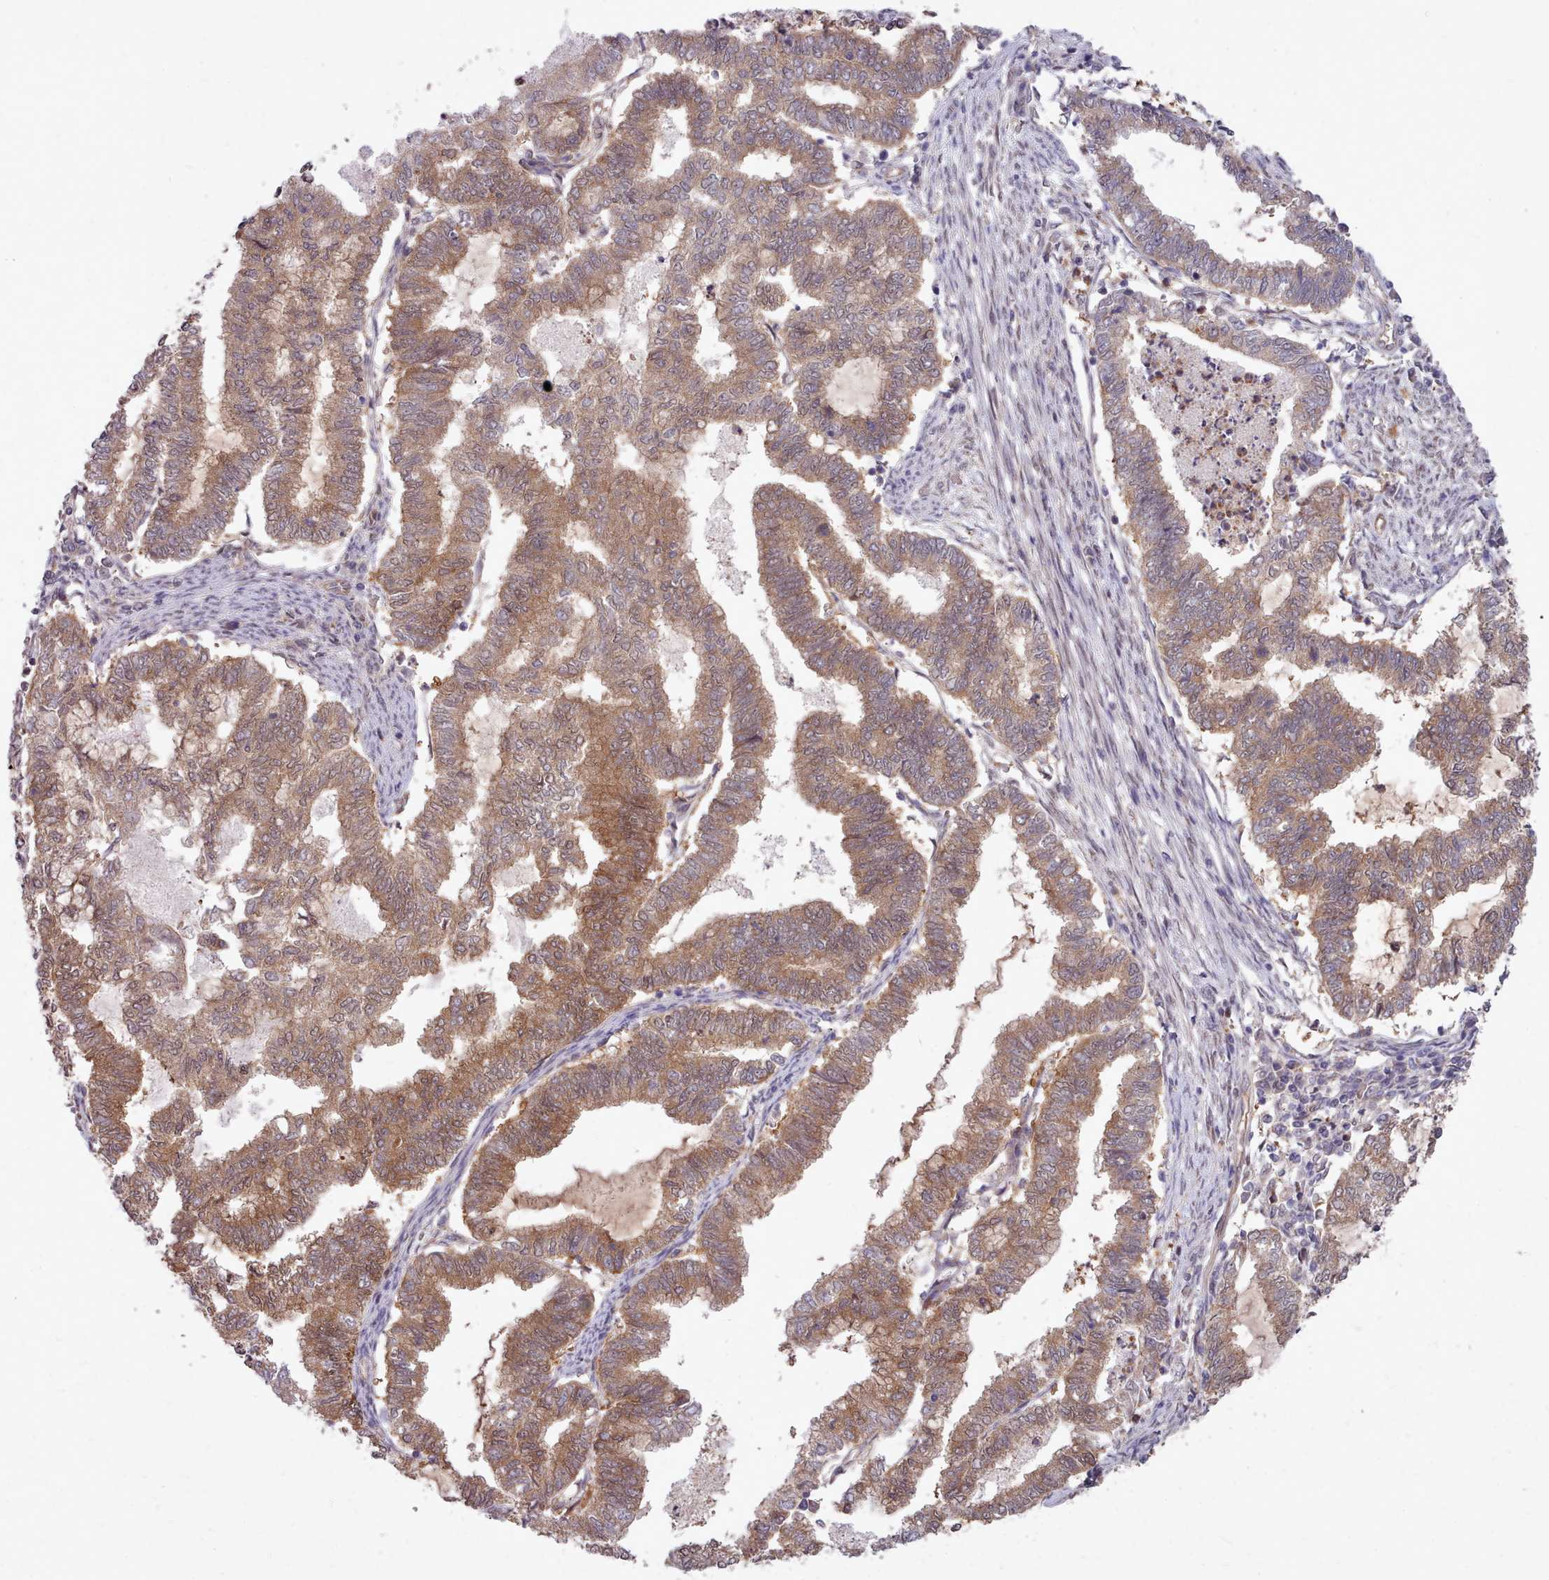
{"staining": {"intensity": "moderate", "quantity": ">75%", "location": "cytoplasmic/membranous"}, "tissue": "endometrial cancer", "cell_type": "Tumor cells", "image_type": "cancer", "snomed": [{"axis": "morphology", "description": "Adenocarcinoma, NOS"}, {"axis": "topography", "description": "Endometrium"}], "caption": "Endometrial adenocarcinoma was stained to show a protein in brown. There is medium levels of moderate cytoplasmic/membranous positivity in approximately >75% of tumor cells.", "gene": "AHCY", "patient": {"sex": "female", "age": 79}}